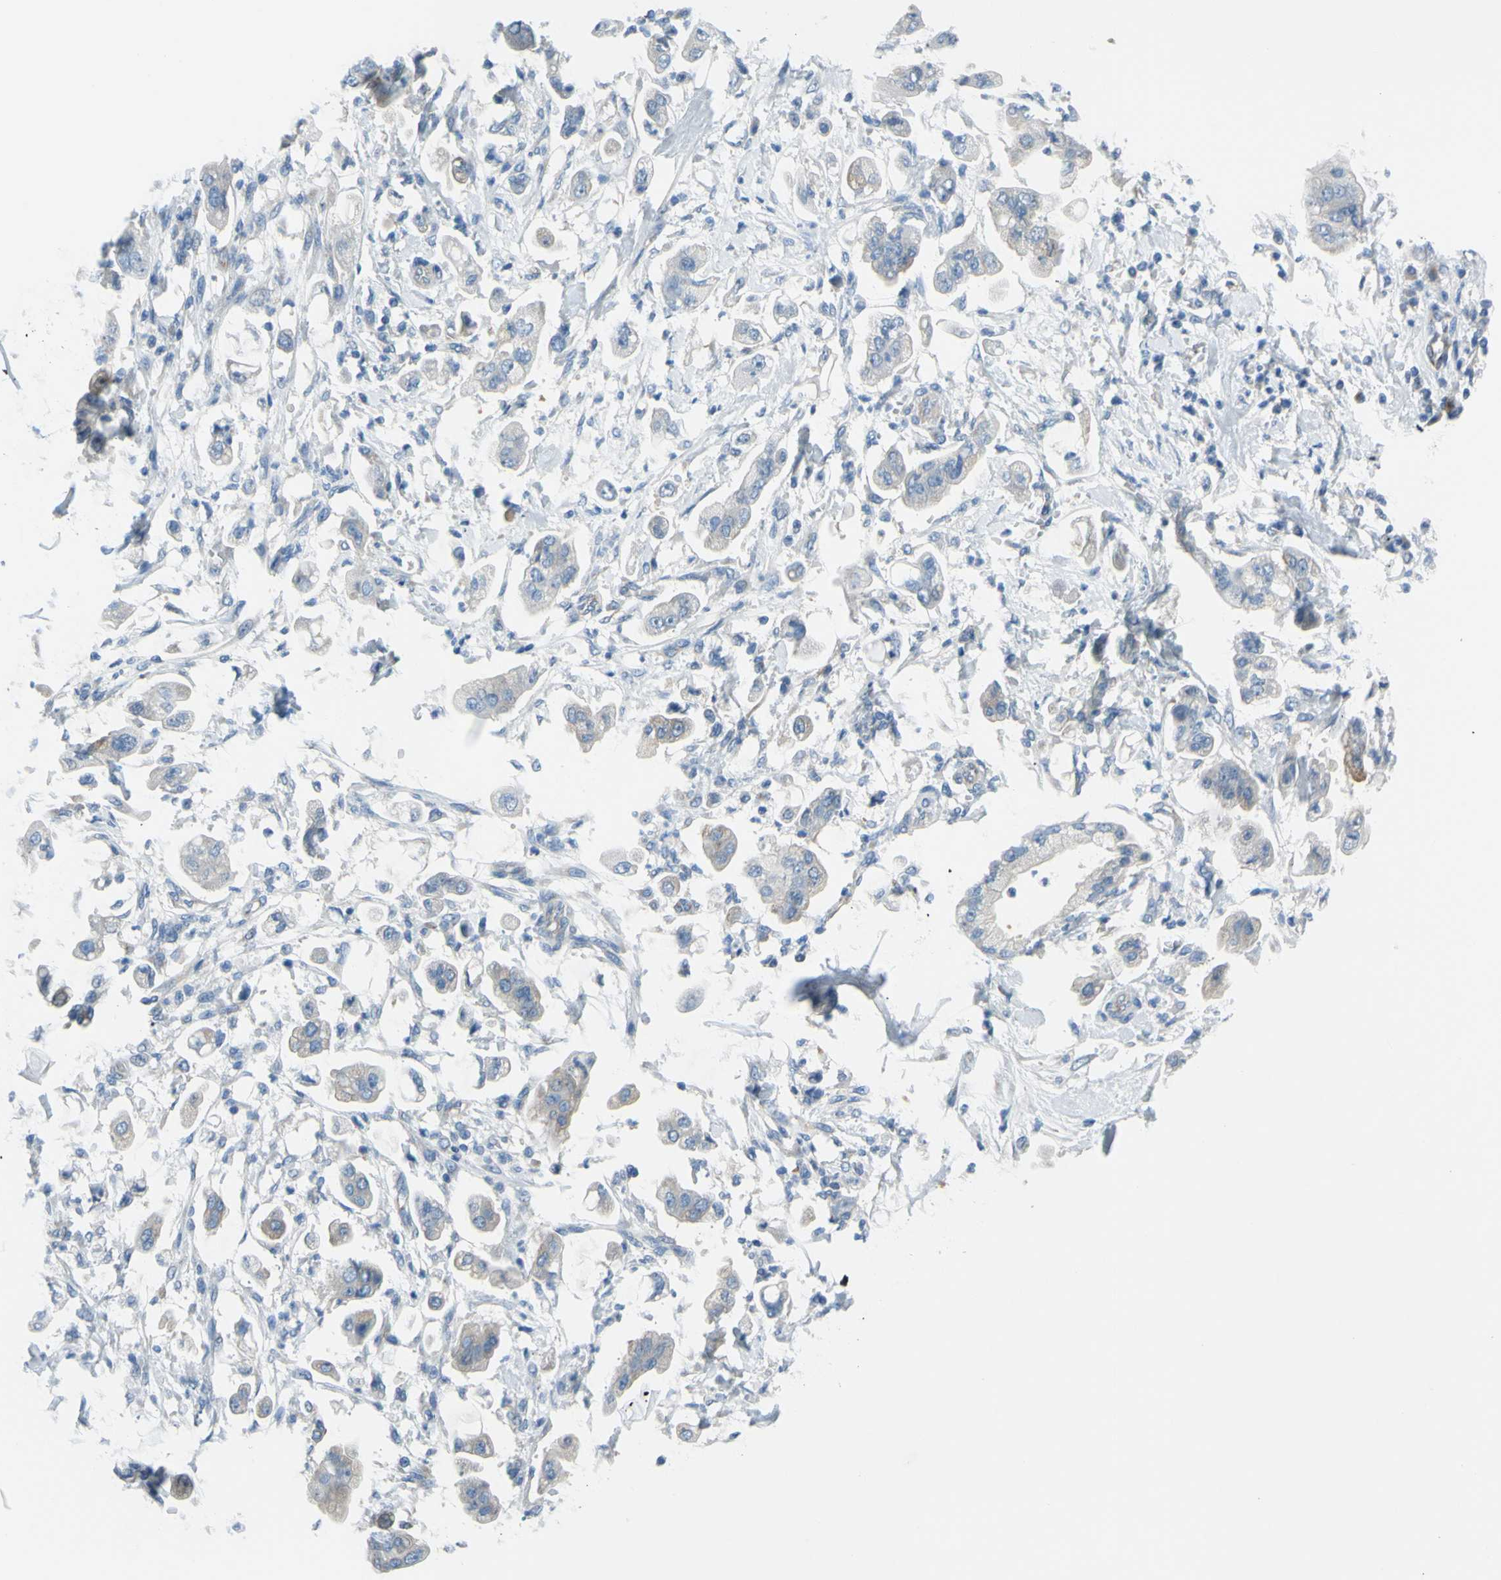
{"staining": {"intensity": "weak", "quantity": "25%-75%", "location": "cytoplasmic/membranous"}, "tissue": "stomach cancer", "cell_type": "Tumor cells", "image_type": "cancer", "snomed": [{"axis": "morphology", "description": "Adenocarcinoma, NOS"}, {"axis": "topography", "description": "Stomach"}], "caption": "Adenocarcinoma (stomach) tissue reveals weak cytoplasmic/membranous staining in about 25%-75% of tumor cells", "gene": "FRMD4B", "patient": {"sex": "male", "age": 62}}